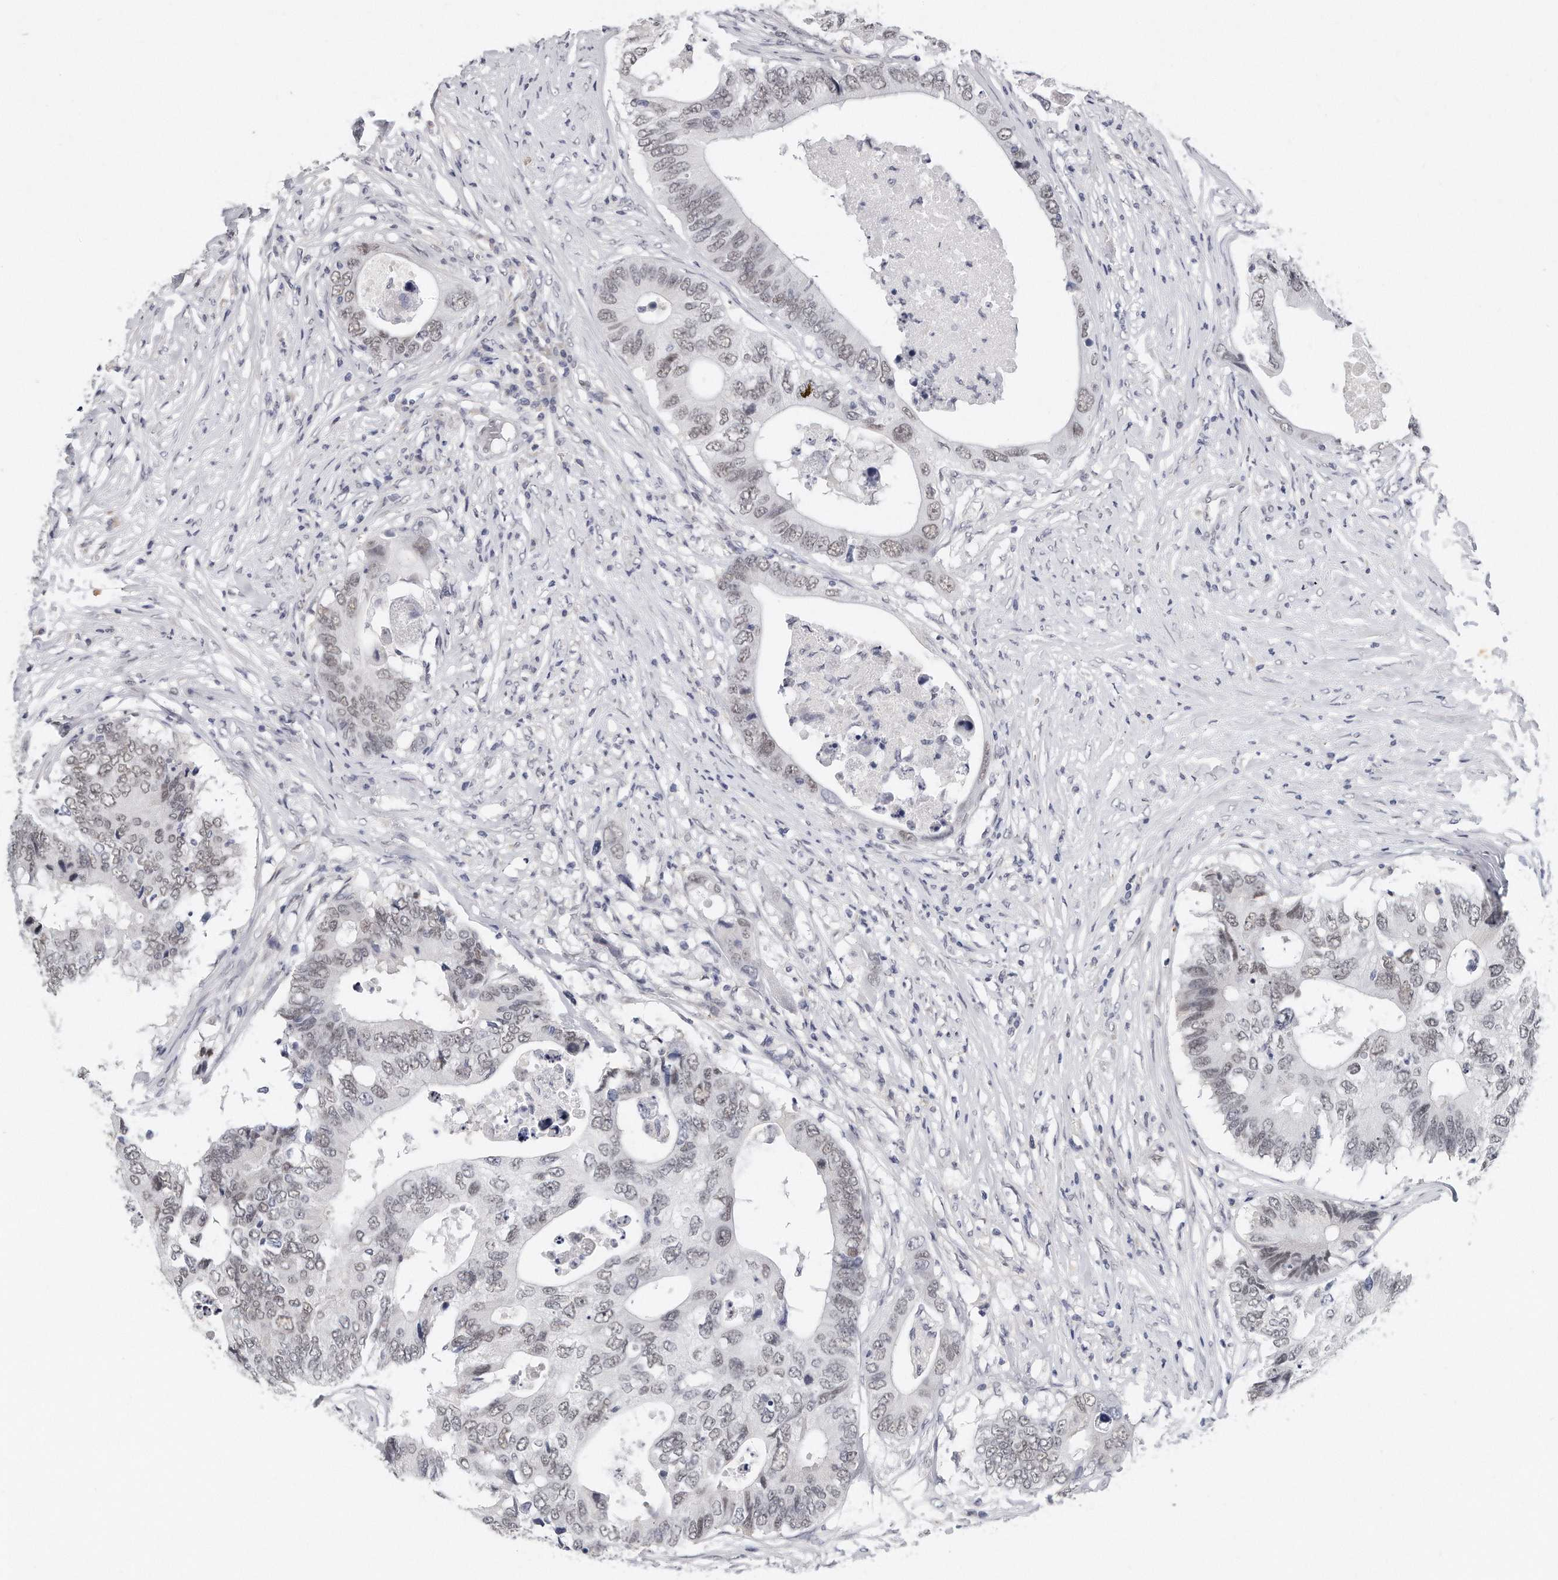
{"staining": {"intensity": "weak", "quantity": ">75%", "location": "nuclear"}, "tissue": "colorectal cancer", "cell_type": "Tumor cells", "image_type": "cancer", "snomed": [{"axis": "morphology", "description": "Adenocarcinoma, NOS"}, {"axis": "topography", "description": "Colon"}], "caption": "Colorectal adenocarcinoma tissue displays weak nuclear staining in approximately >75% of tumor cells, visualized by immunohistochemistry.", "gene": "CTBP2", "patient": {"sex": "male", "age": 71}}